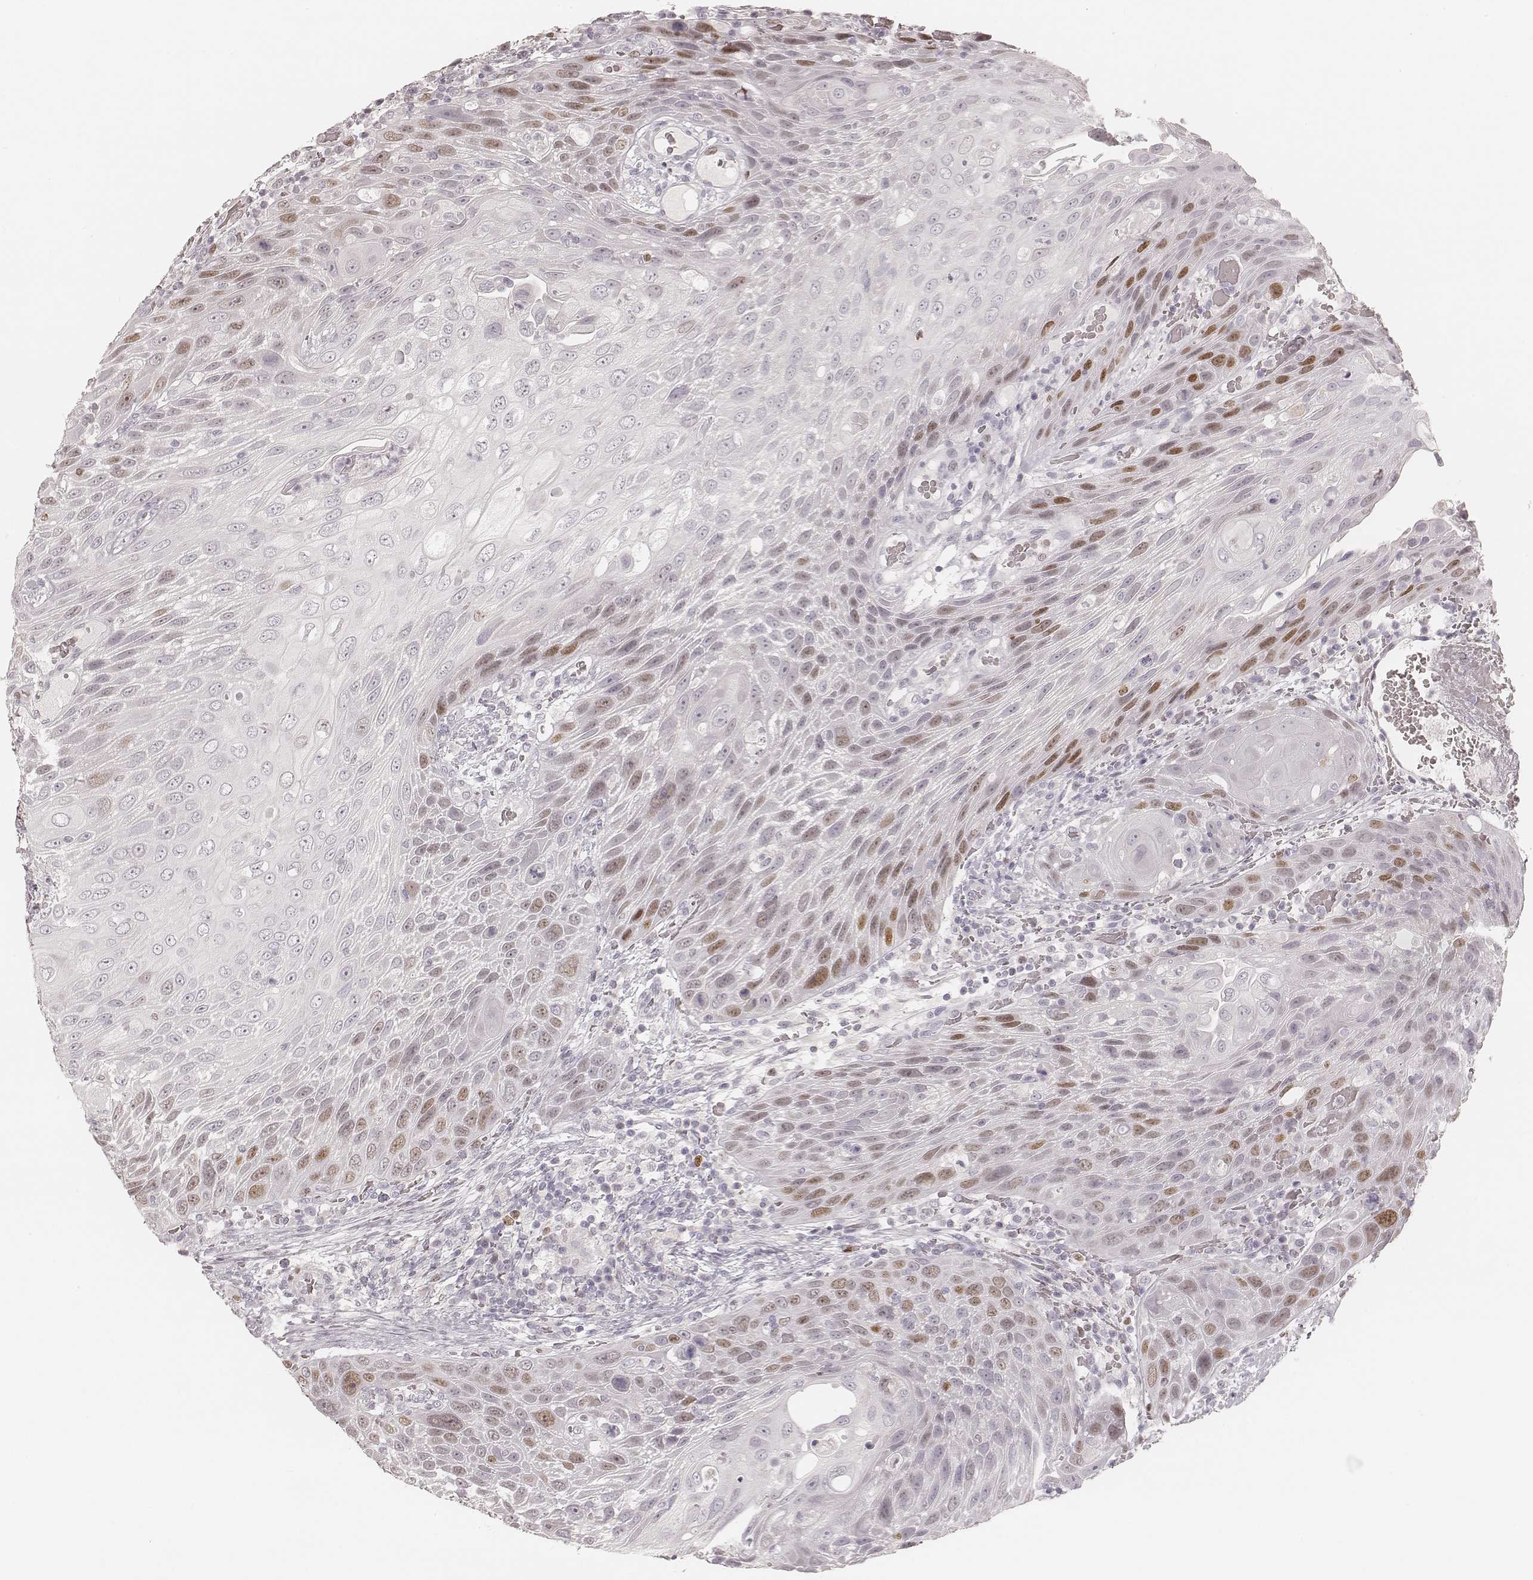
{"staining": {"intensity": "weak", "quantity": "25%-75%", "location": "nuclear"}, "tissue": "head and neck cancer", "cell_type": "Tumor cells", "image_type": "cancer", "snomed": [{"axis": "morphology", "description": "Squamous cell carcinoma, NOS"}, {"axis": "topography", "description": "Head-Neck"}], "caption": "The micrograph demonstrates immunohistochemical staining of head and neck cancer. There is weak nuclear staining is present in approximately 25%-75% of tumor cells. (IHC, brightfield microscopy, high magnification).", "gene": "TEX37", "patient": {"sex": "male", "age": 69}}